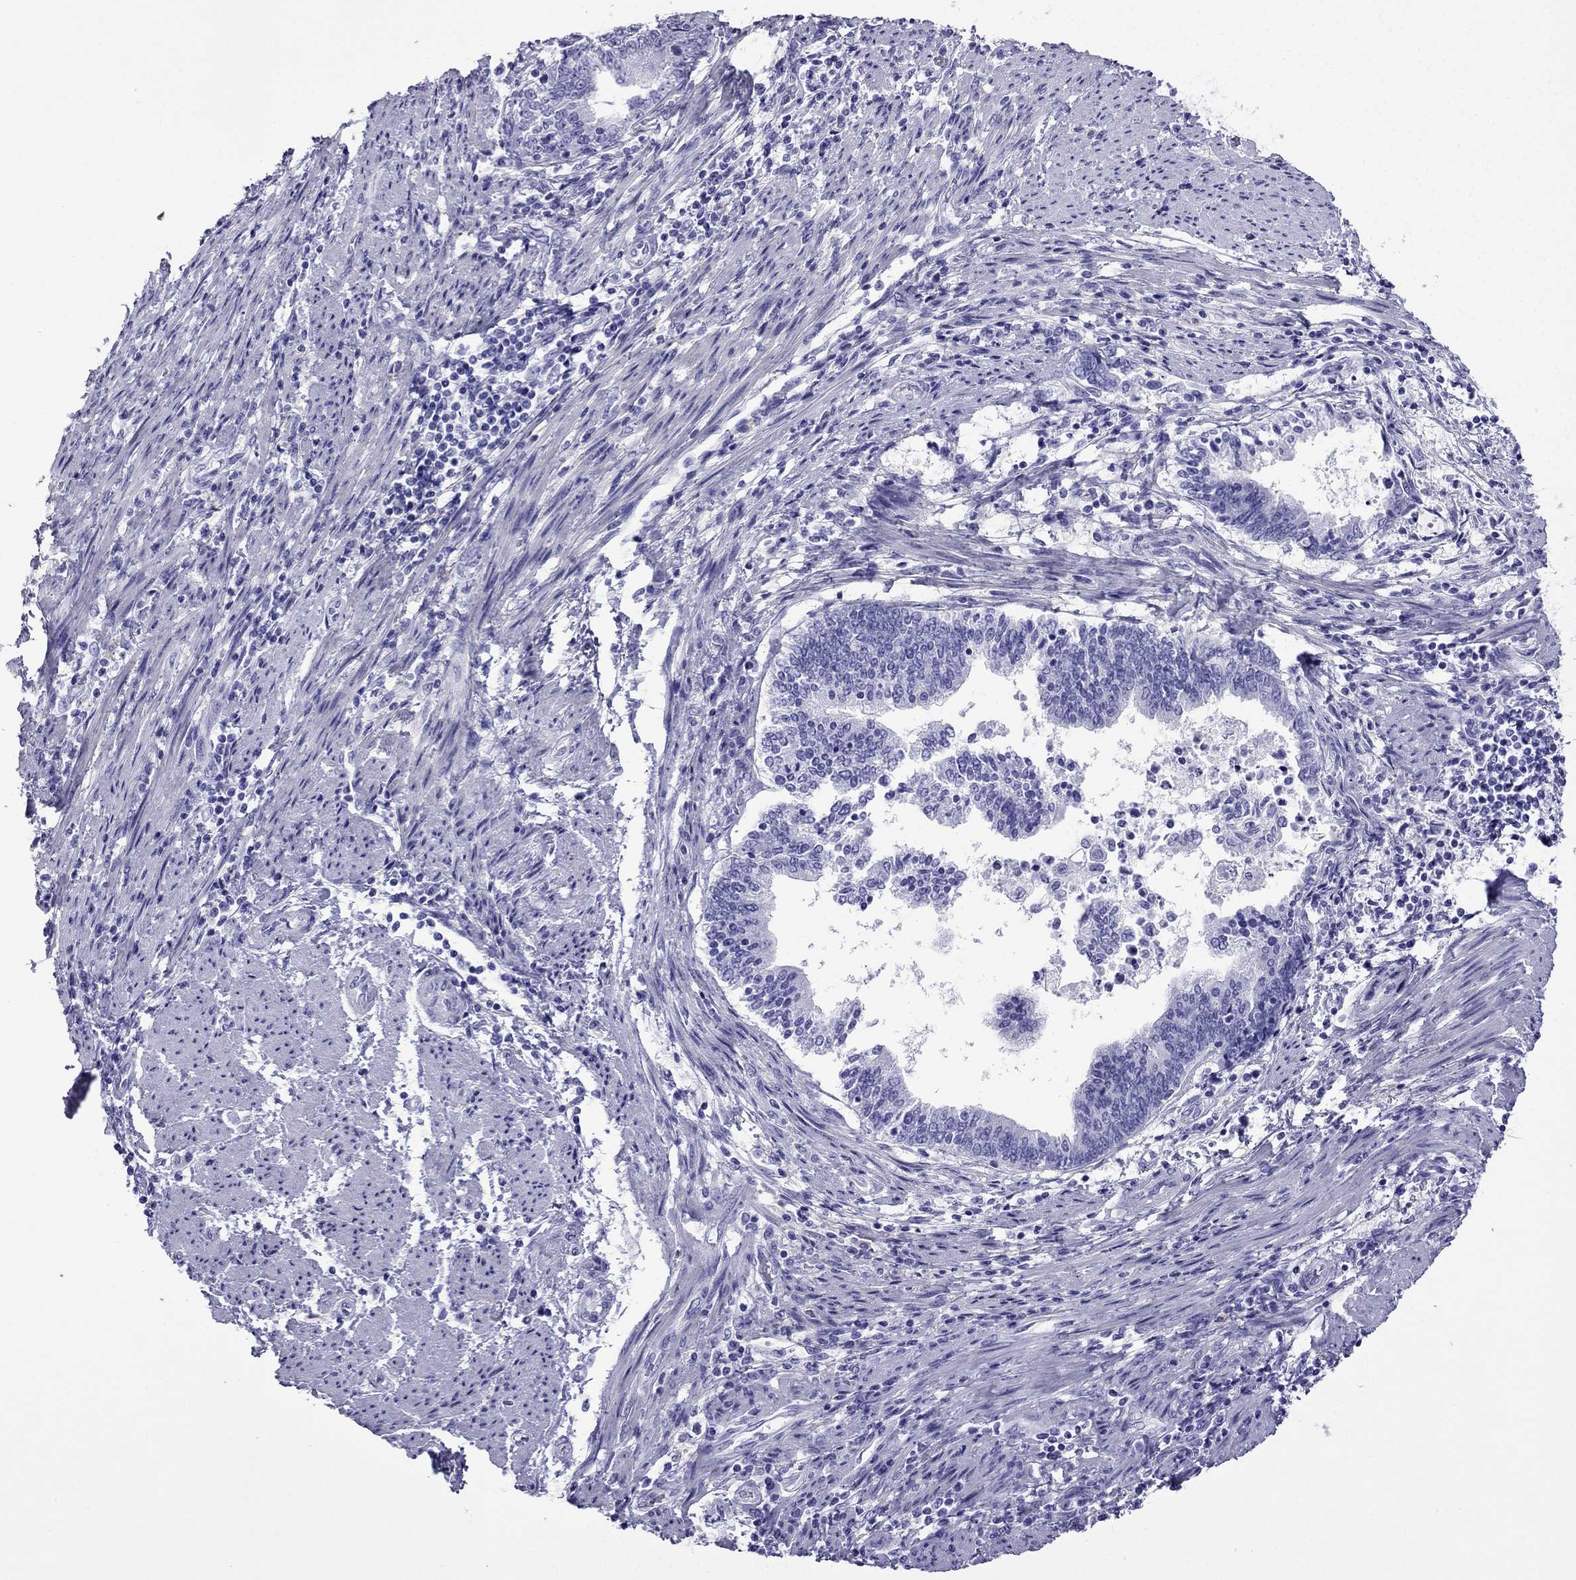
{"staining": {"intensity": "negative", "quantity": "none", "location": "none"}, "tissue": "endometrial cancer", "cell_type": "Tumor cells", "image_type": "cancer", "snomed": [{"axis": "morphology", "description": "Adenocarcinoma, NOS"}, {"axis": "topography", "description": "Endometrium"}], "caption": "There is no significant positivity in tumor cells of adenocarcinoma (endometrial).", "gene": "ARR3", "patient": {"sex": "female", "age": 65}}